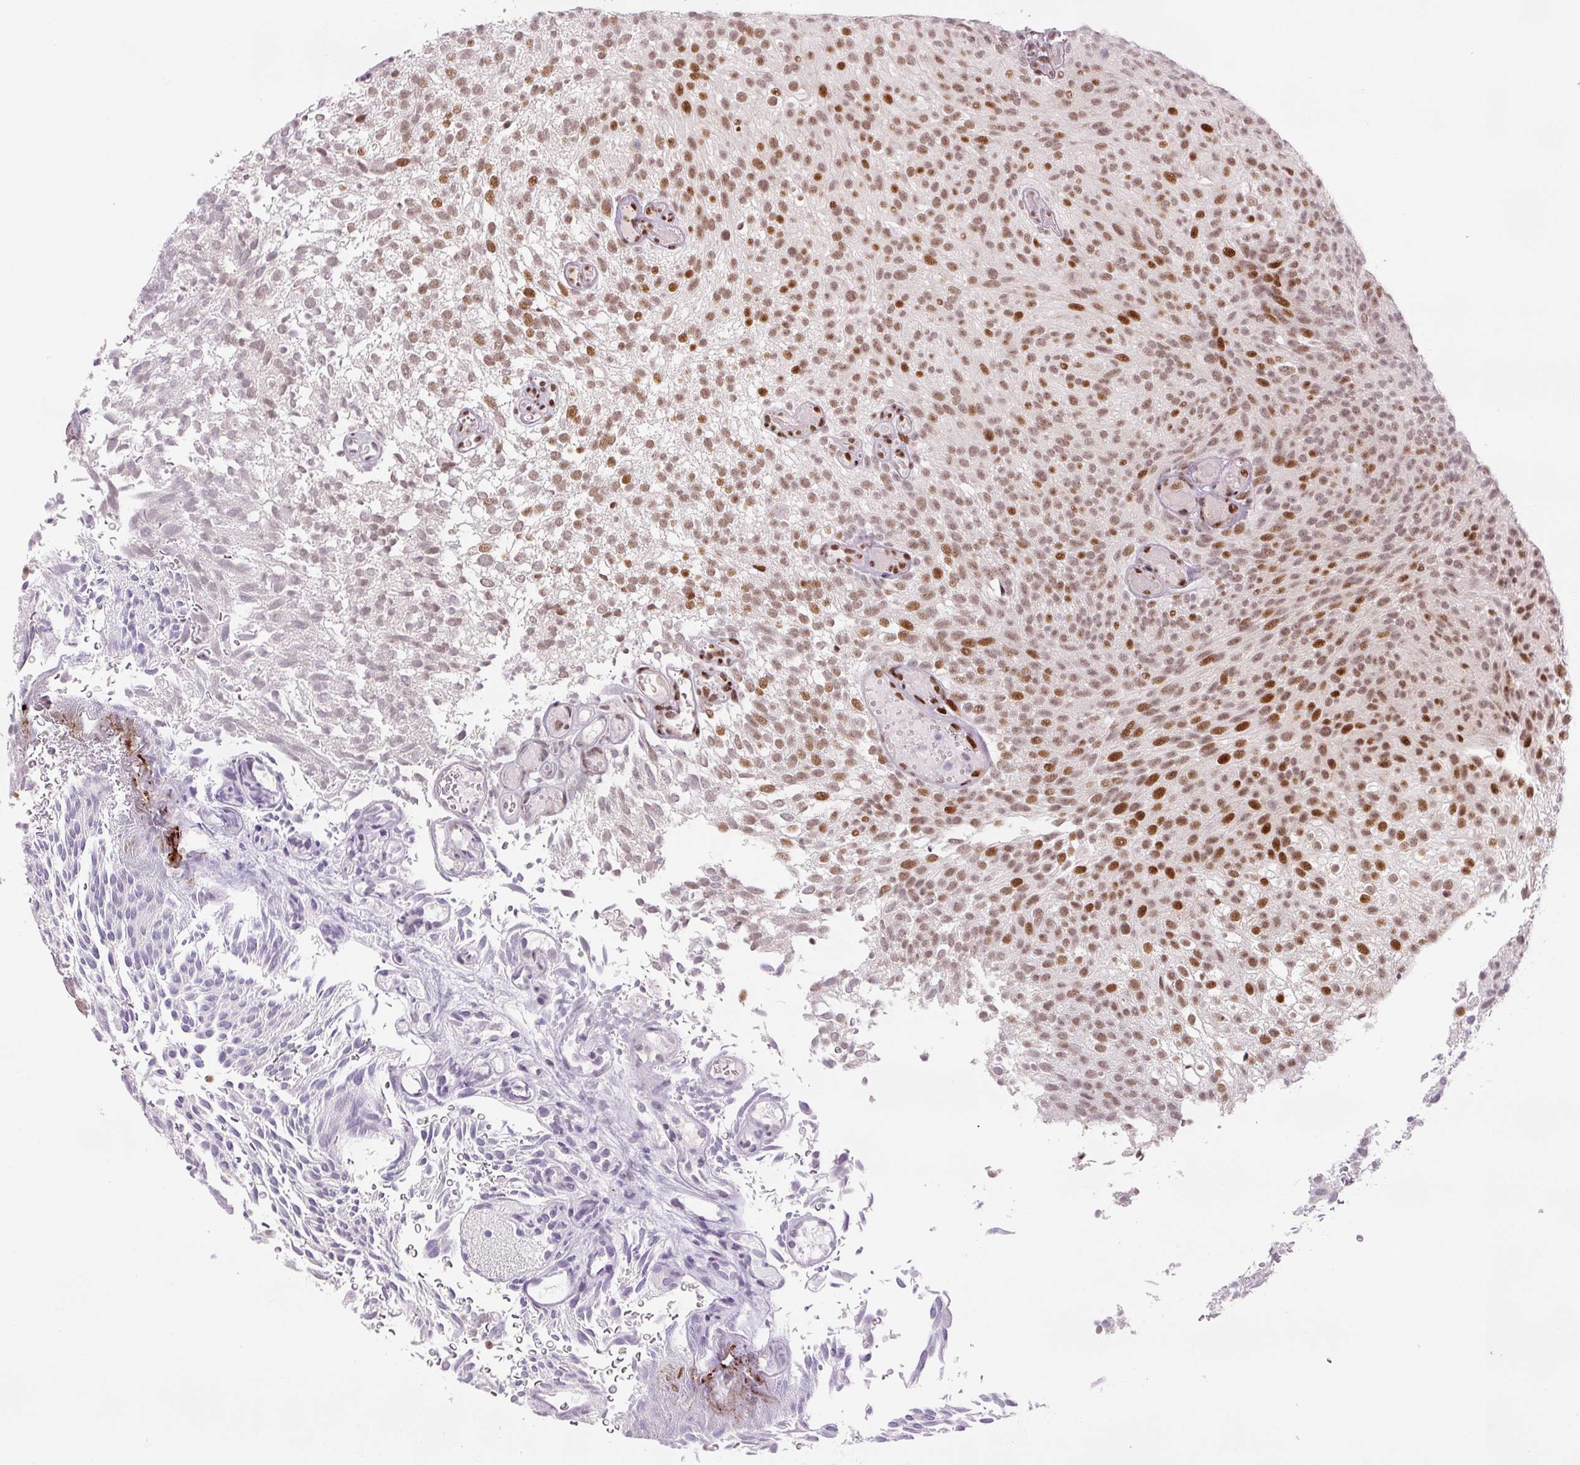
{"staining": {"intensity": "moderate", "quantity": ">75%", "location": "nuclear"}, "tissue": "urothelial cancer", "cell_type": "Tumor cells", "image_type": "cancer", "snomed": [{"axis": "morphology", "description": "Urothelial carcinoma, Low grade"}, {"axis": "topography", "description": "Urinary bladder"}], "caption": "Human low-grade urothelial carcinoma stained for a protein (brown) reveals moderate nuclear positive expression in about >75% of tumor cells.", "gene": "FUS", "patient": {"sex": "male", "age": 78}}